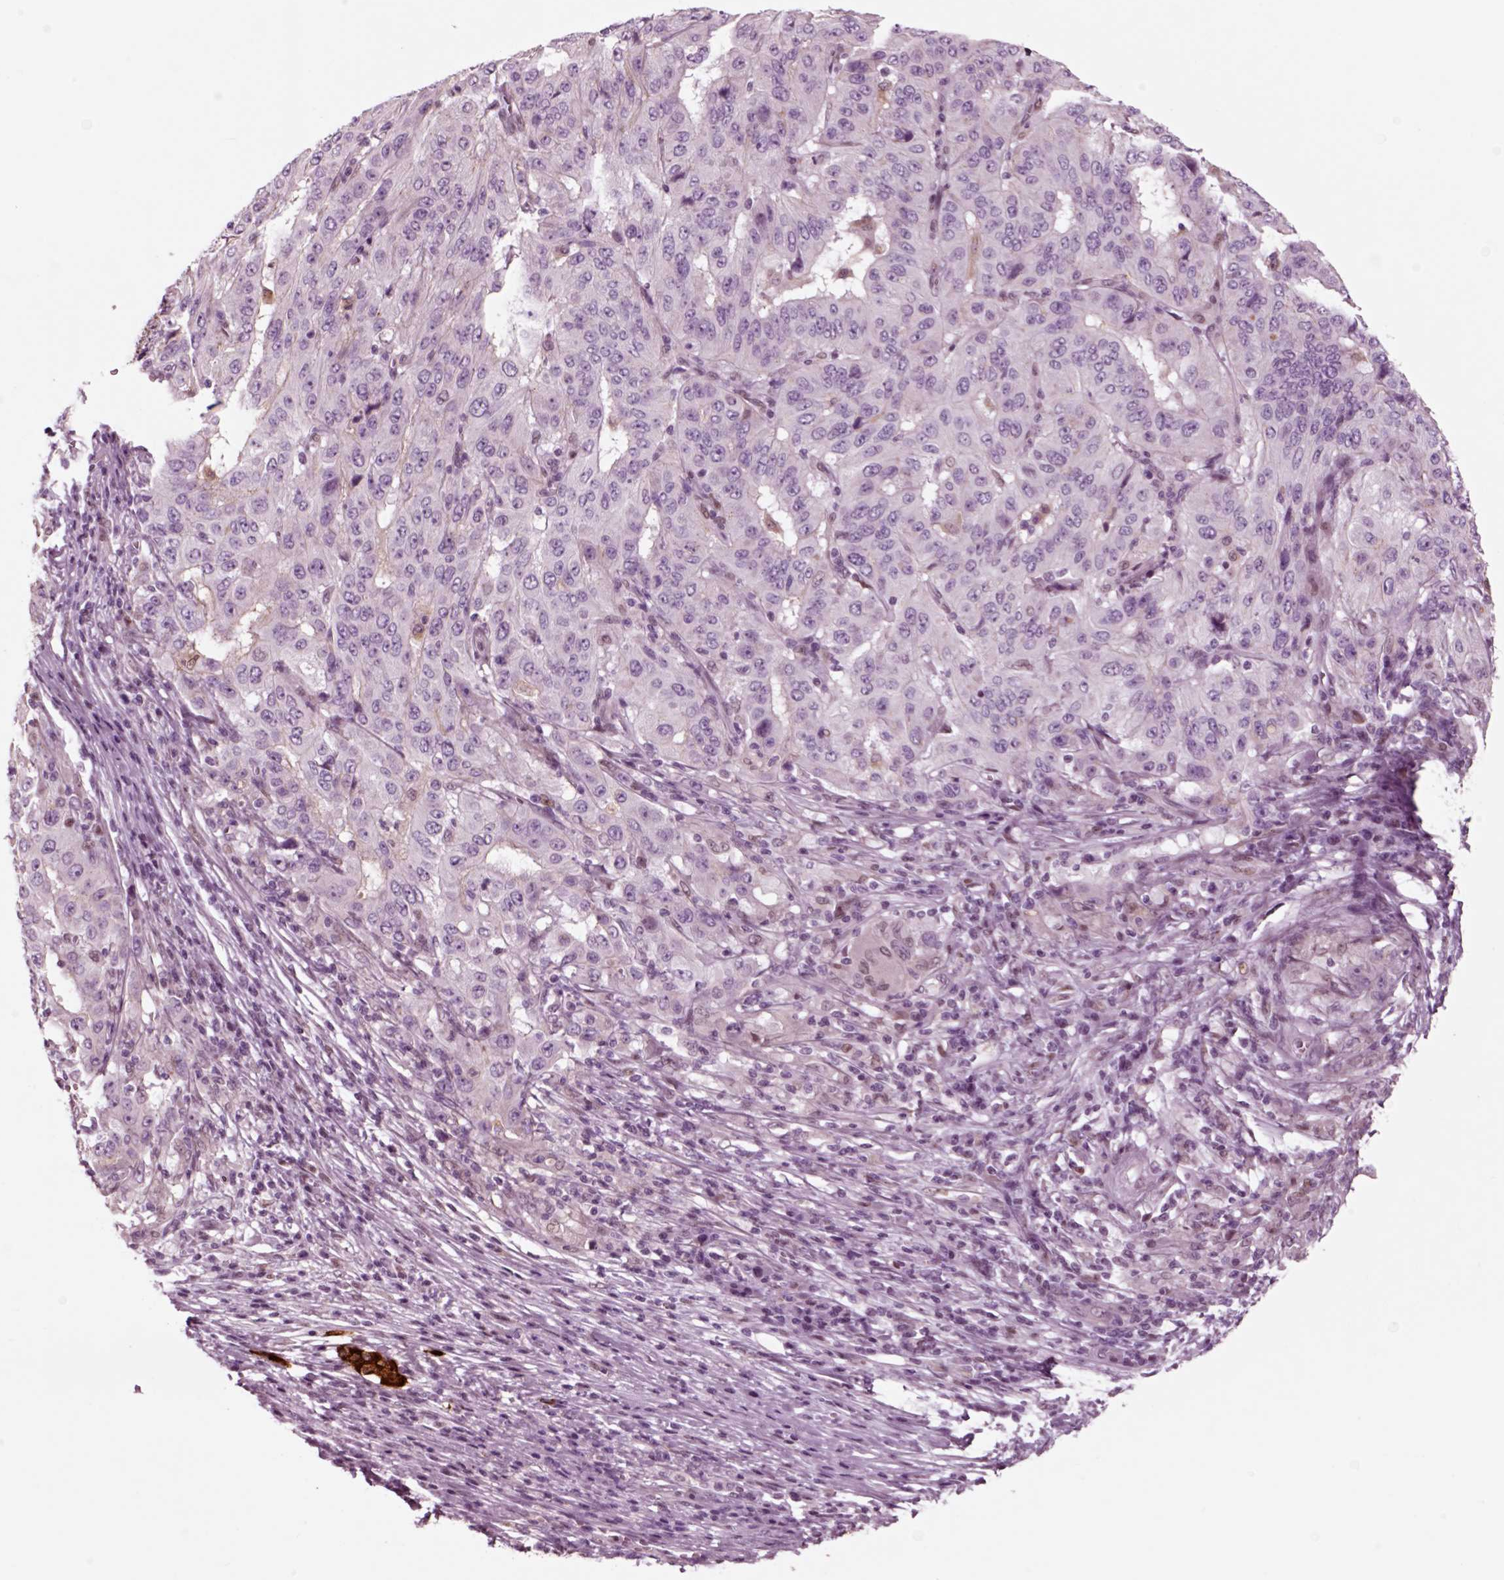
{"staining": {"intensity": "negative", "quantity": "none", "location": "none"}, "tissue": "pancreatic cancer", "cell_type": "Tumor cells", "image_type": "cancer", "snomed": [{"axis": "morphology", "description": "Adenocarcinoma, NOS"}, {"axis": "topography", "description": "Pancreas"}], "caption": "Immunohistochemical staining of human pancreatic adenocarcinoma demonstrates no significant expression in tumor cells. (Immunohistochemistry, brightfield microscopy, high magnification).", "gene": "CHGB", "patient": {"sex": "male", "age": 63}}